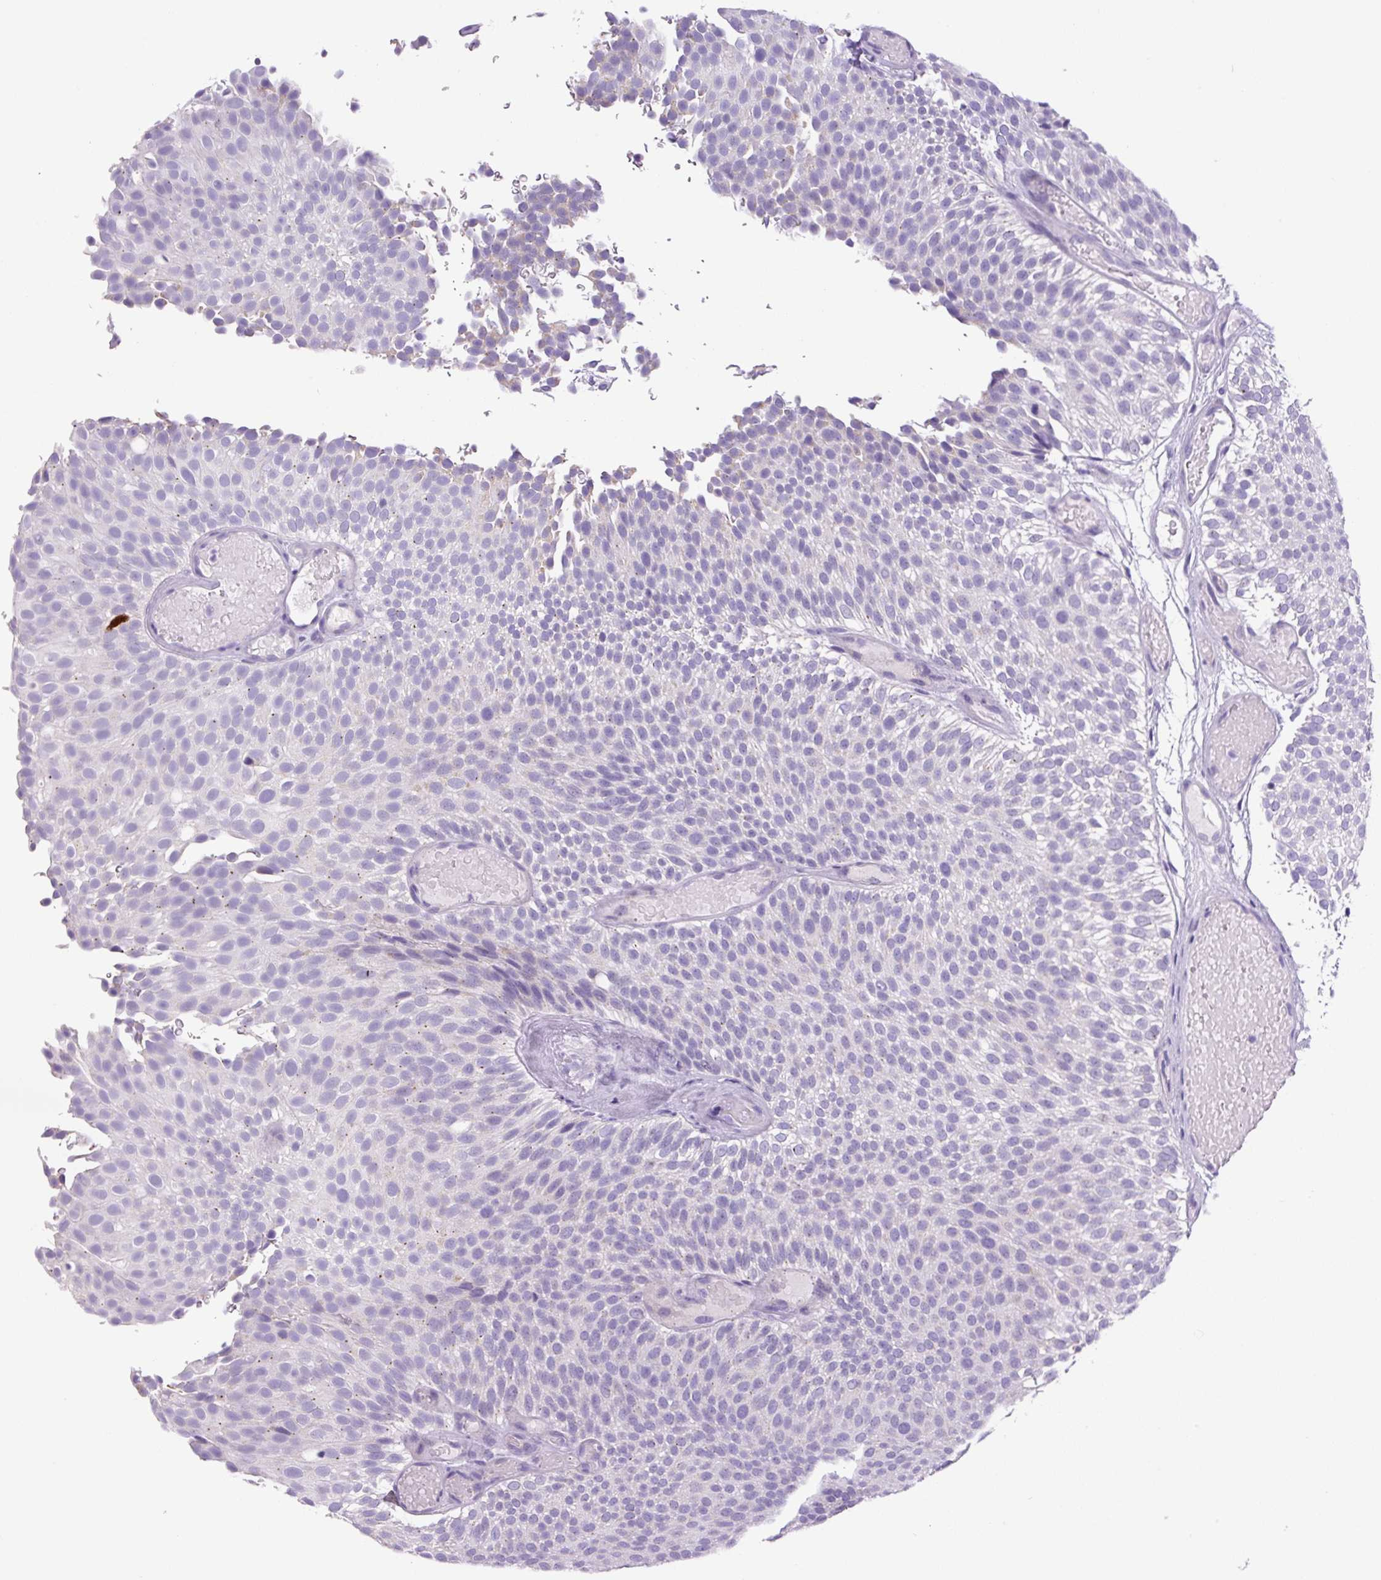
{"staining": {"intensity": "negative", "quantity": "none", "location": "none"}, "tissue": "urothelial cancer", "cell_type": "Tumor cells", "image_type": "cancer", "snomed": [{"axis": "morphology", "description": "Urothelial carcinoma, Low grade"}, {"axis": "topography", "description": "Urinary bladder"}], "caption": "Immunohistochemistry image of neoplastic tissue: urothelial cancer stained with DAB (3,3'-diaminobenzidine) demonstrates no significant protein staining in tumor cells.", "gene": "CHGA", "patient": {"sex": "male", "age": 78}}